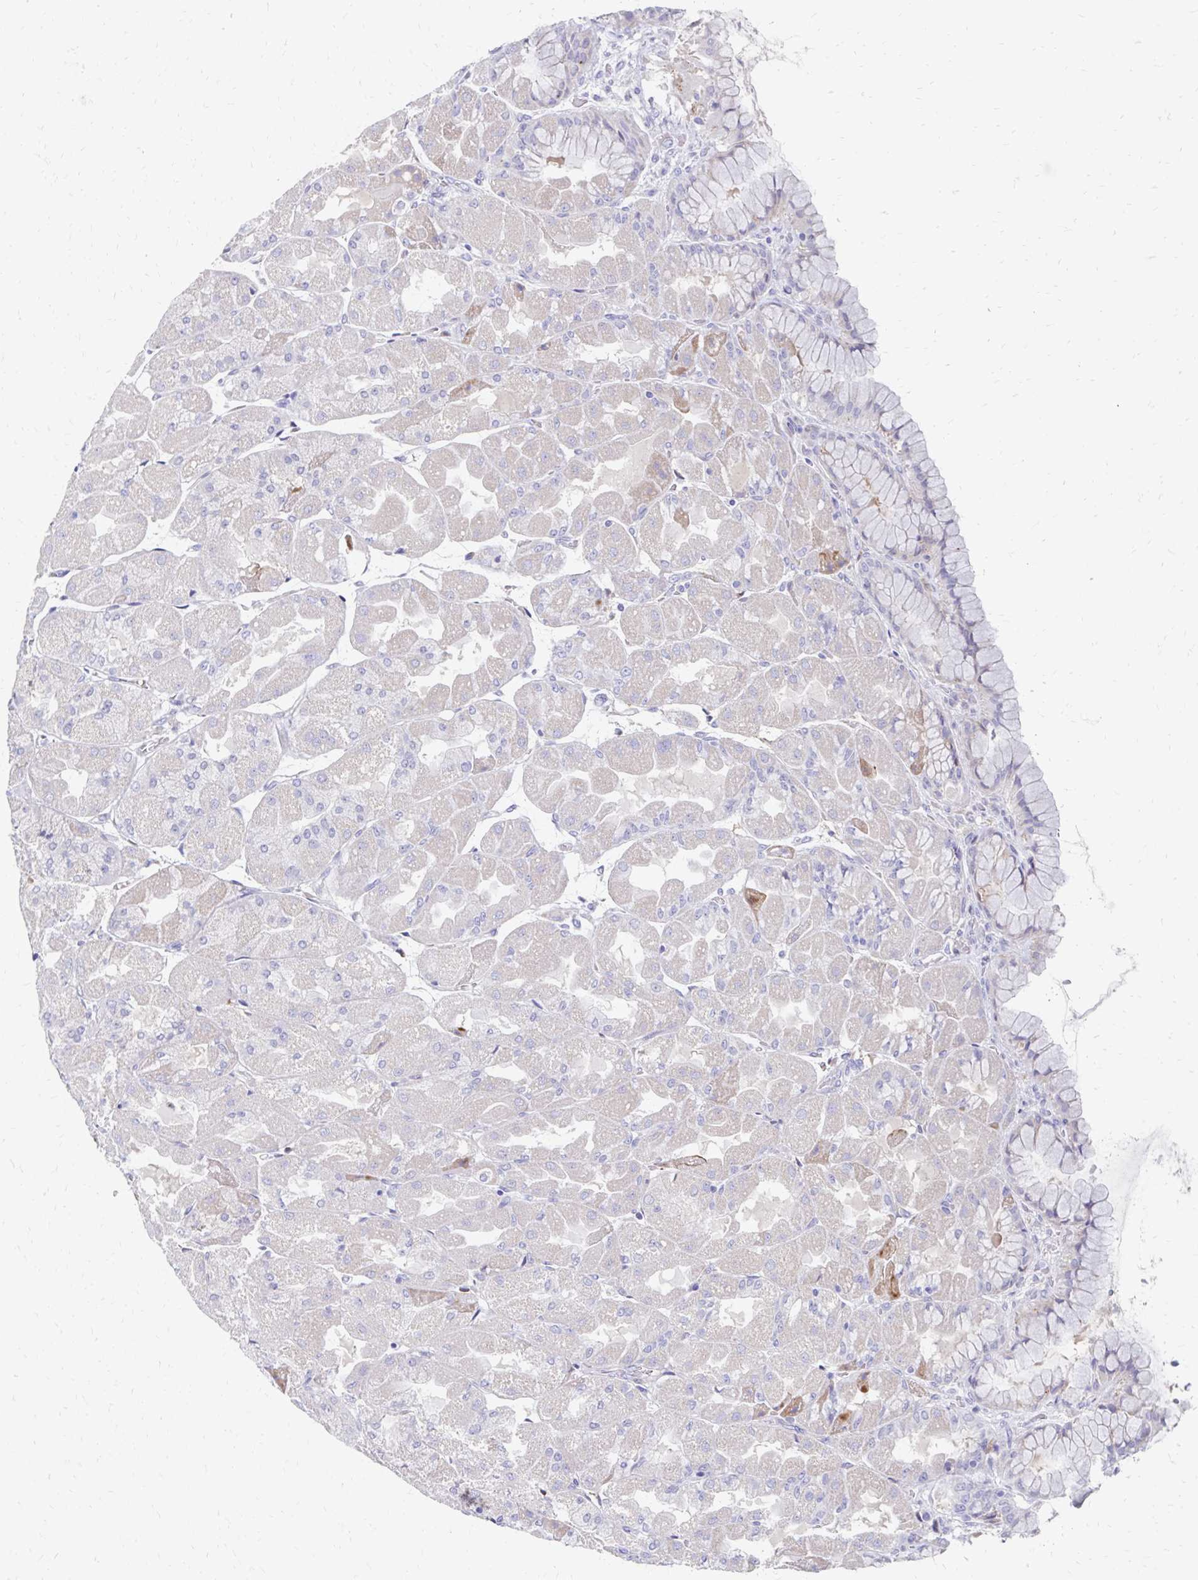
{"staining": {"intensity": "negative", "quantity": "none", "location": "none"}, "tissue": "stomach", "cell_type": "Glandular cells", "image_type": "normal", "snomed": [{"axis": "morphology", "description": "Normal tissue, NOS"}, {"axis": "topography", "description": "Stomach"}], "caption": "This is a histopathology image of immunohistochemistry staining of unremarkable stomach, which shows no positivity in glandular cells.", "gene": "NECAP1", "patient": {"sex": "female", "age": 61}}